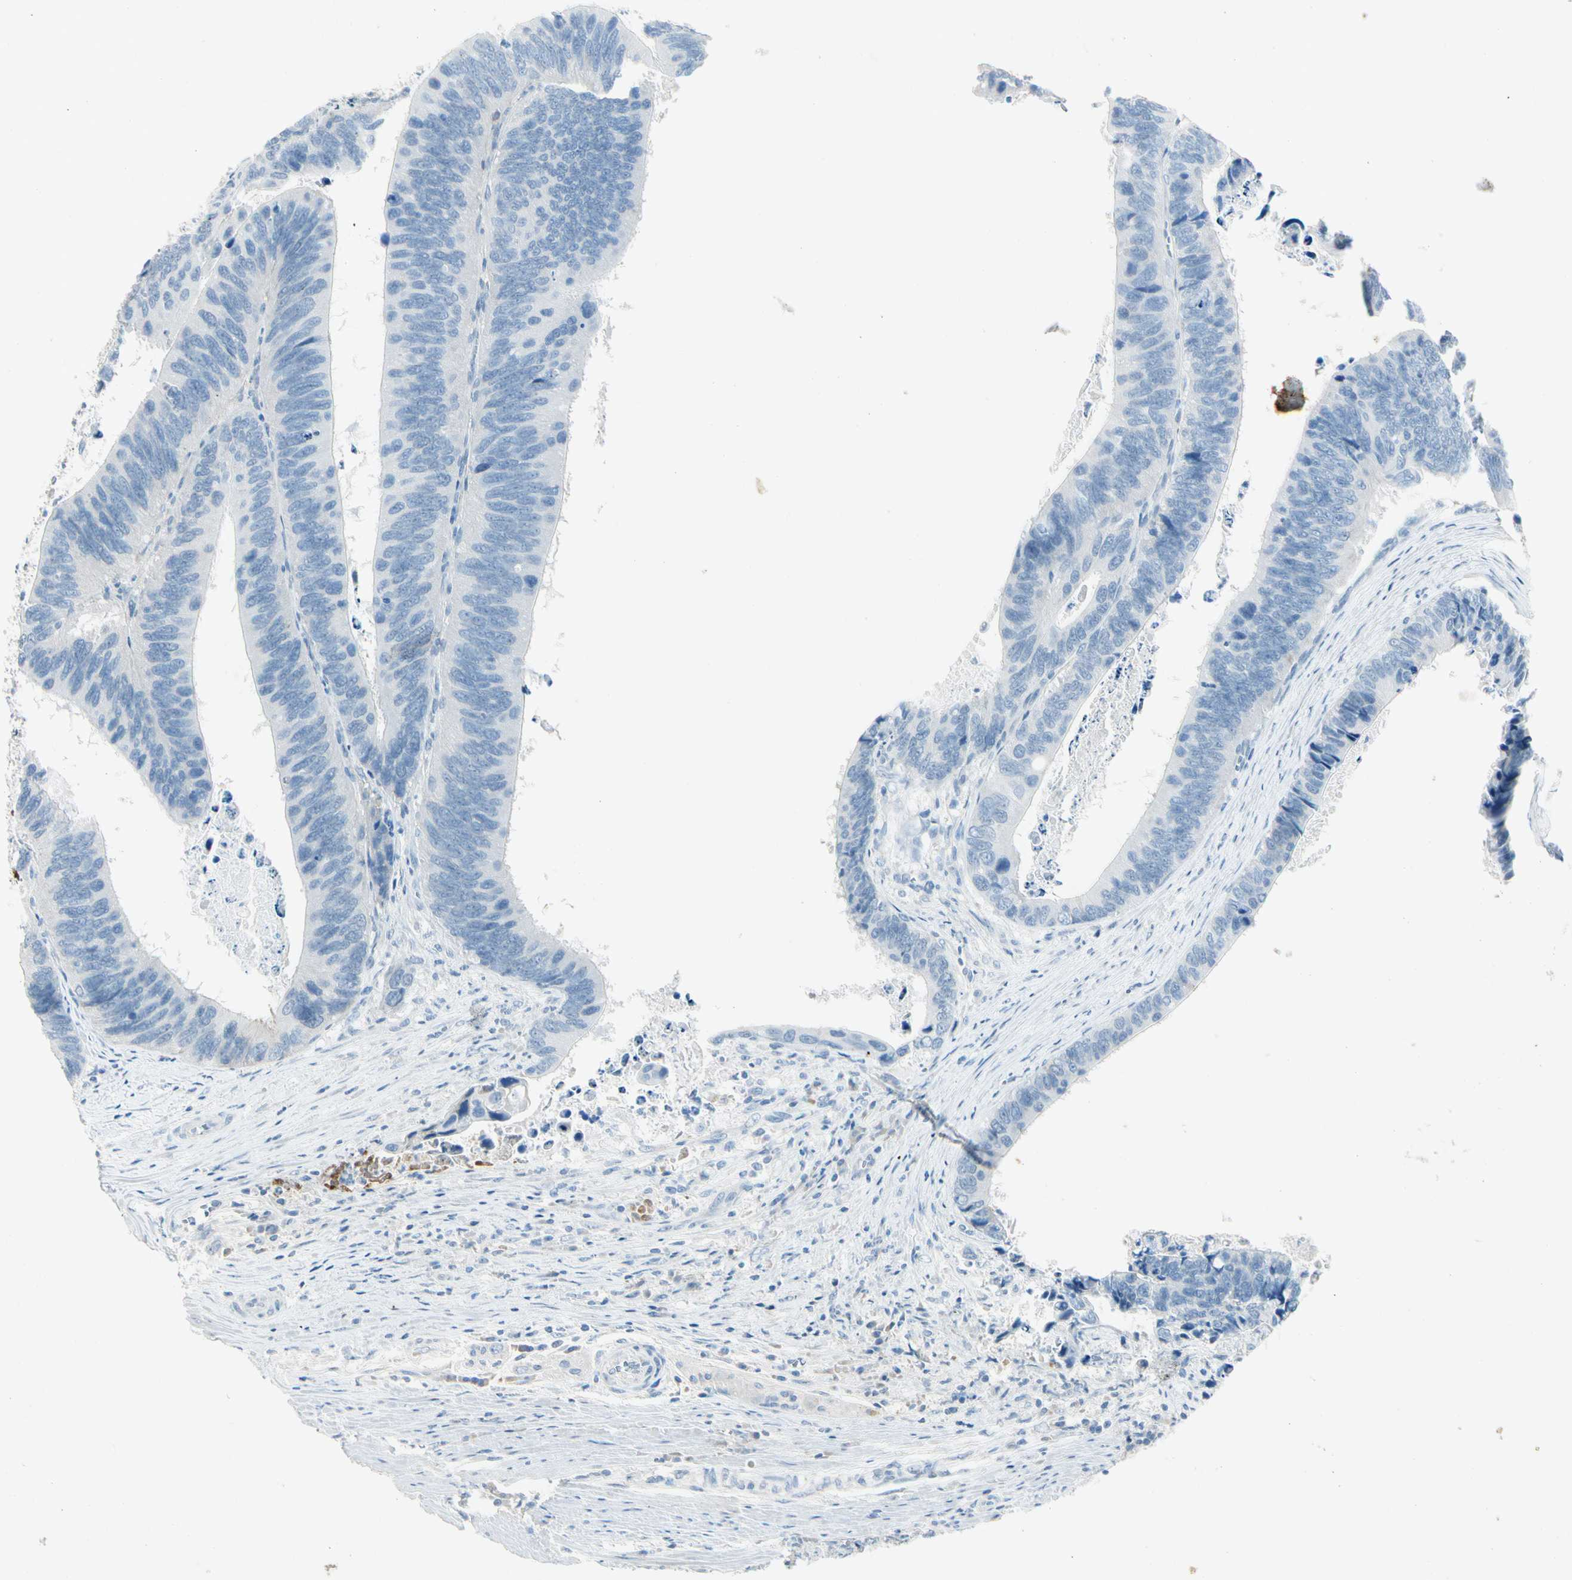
{"staining": {"intensity": "negative", "quantity": "none", "location": "none"}, "tissue": "colorectal cancer", "cell_type": "Tumor cells", "image_type": "cancer", "snomed": [{"axis": "morphology", "description": "Adenocarcinoma, NOS"}, {"axis": "topography", "description": "Colon"}], "caption": "The histopathology image reveals no significant positivity in tumor cells of colorectal adenocarcinoma.", "gene": "SERPIND1", "patient": {"sex": "male", "age": 72}}